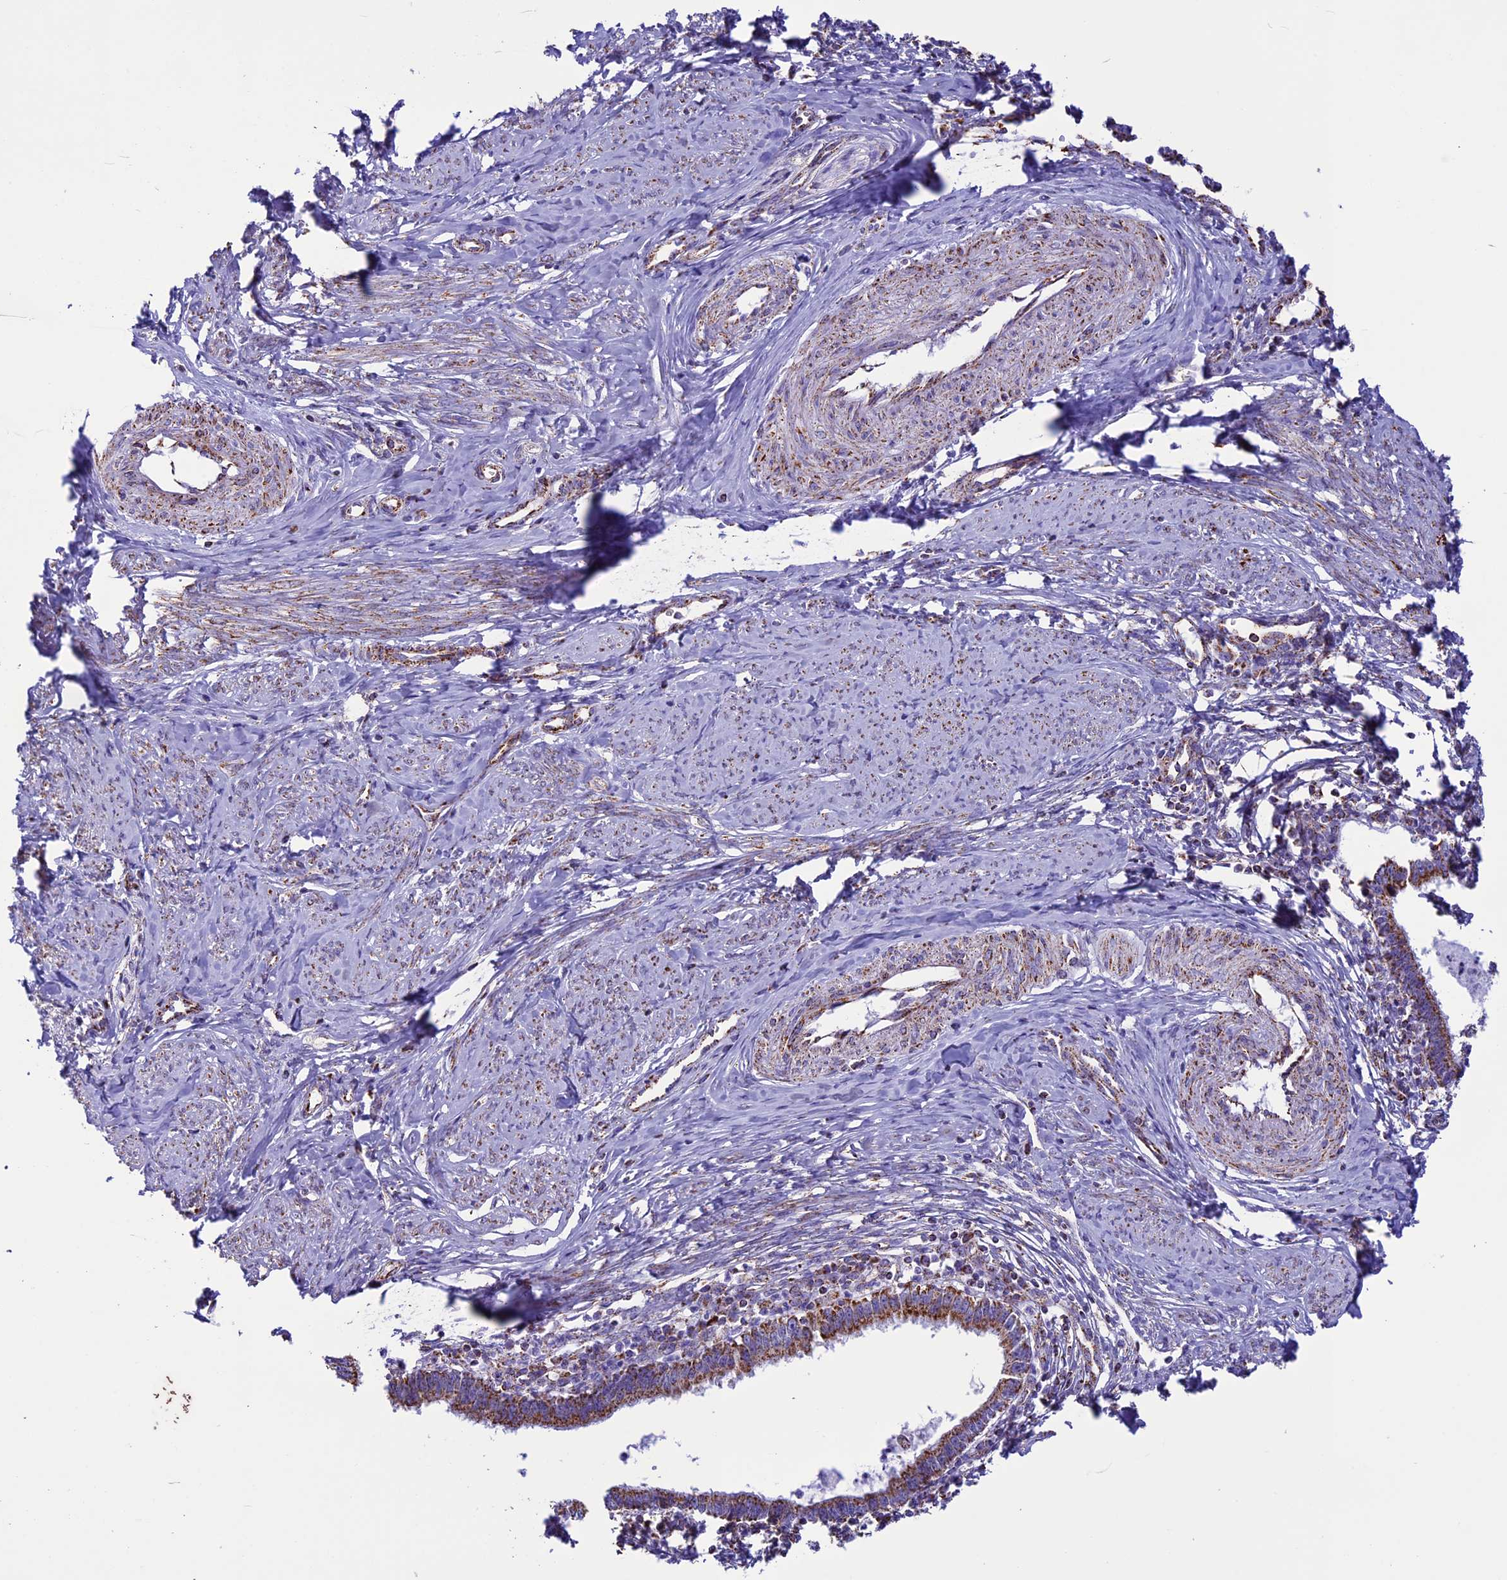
{"staining": {"intensity": "moderate", "quantity": ">75%", "location": "cytoplasmic/membranous"}, "tissue": "cervical cancer", "cell_type": "Tumor cells", "image_type": "cancer", "snomed": [{"axis": "morphology", "description": "Adenocarcinoma, NOS"}, {"axis": "topography", "description": "Cervix"}], "caption": "Human cervical adenocarcinoma stained with a brown dye reveals moderate cytoplasmic/membranous positive staining in approximately >75% of tumor cells.", "gene": "ICA1L", "patient": {"sex": "female", "age": 36}}